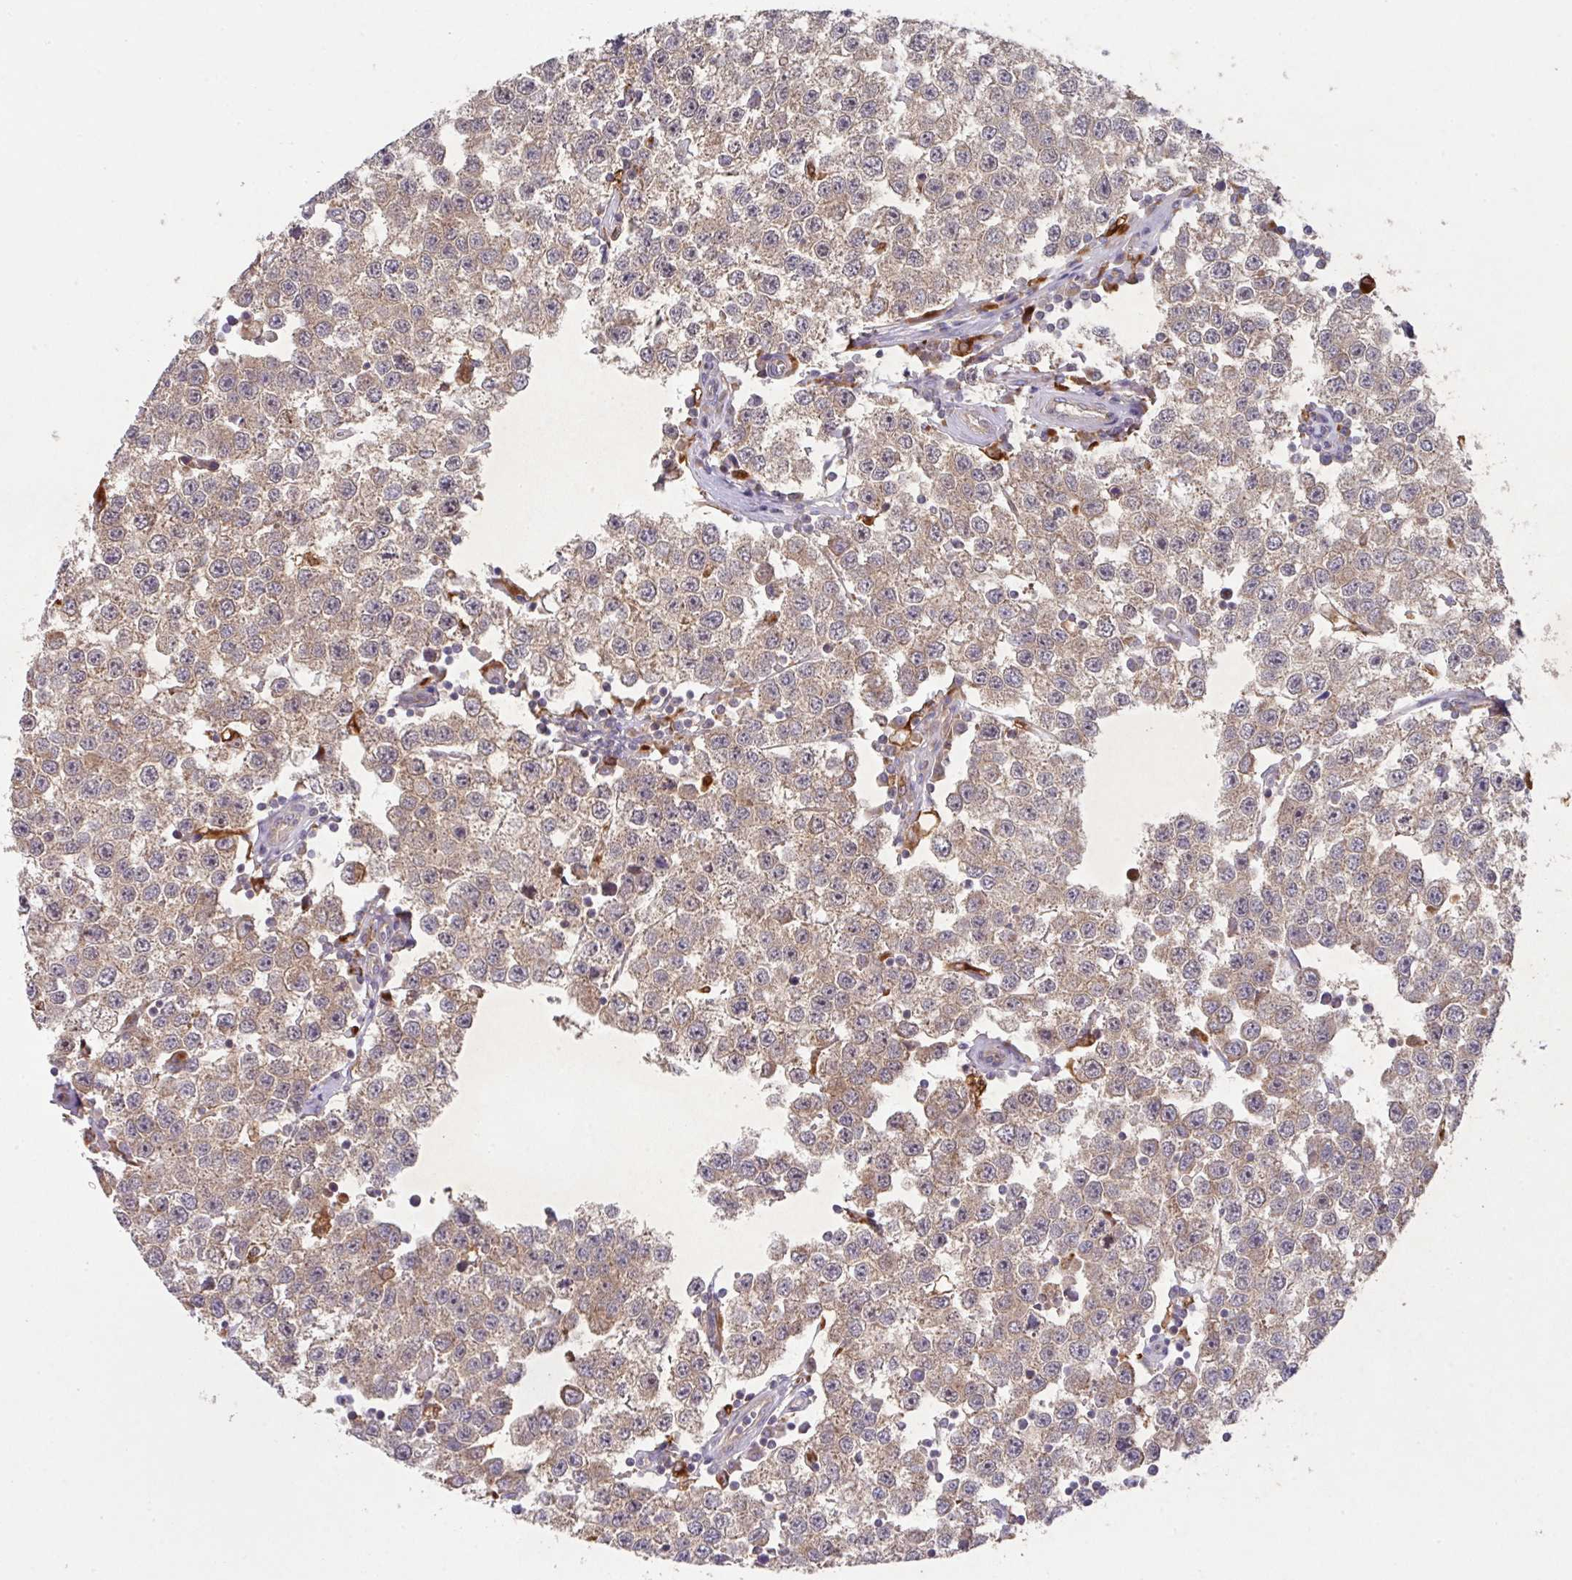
{"staining": {"intensity": "weak", "quantity": "25%-75%", "location": "cytoplasmic/membranous"}, "tissue": "testis cancer", "cell_type": "Tumor cells", "image_type": "cancer", "snomed": [{"axis": "morphology", "description": "Seminoma, NOS"}, {"axis": "topography", "description": "Testis"}], "caption": "There is low levels of weak cytoplasmic/membranous expression in tumor cells of testis cancer (seminoma), as demonstrated by immunohistochemical staining (brown color).", "gene": "TRIM14", "patient": {"sex": "male", "age": 34}}